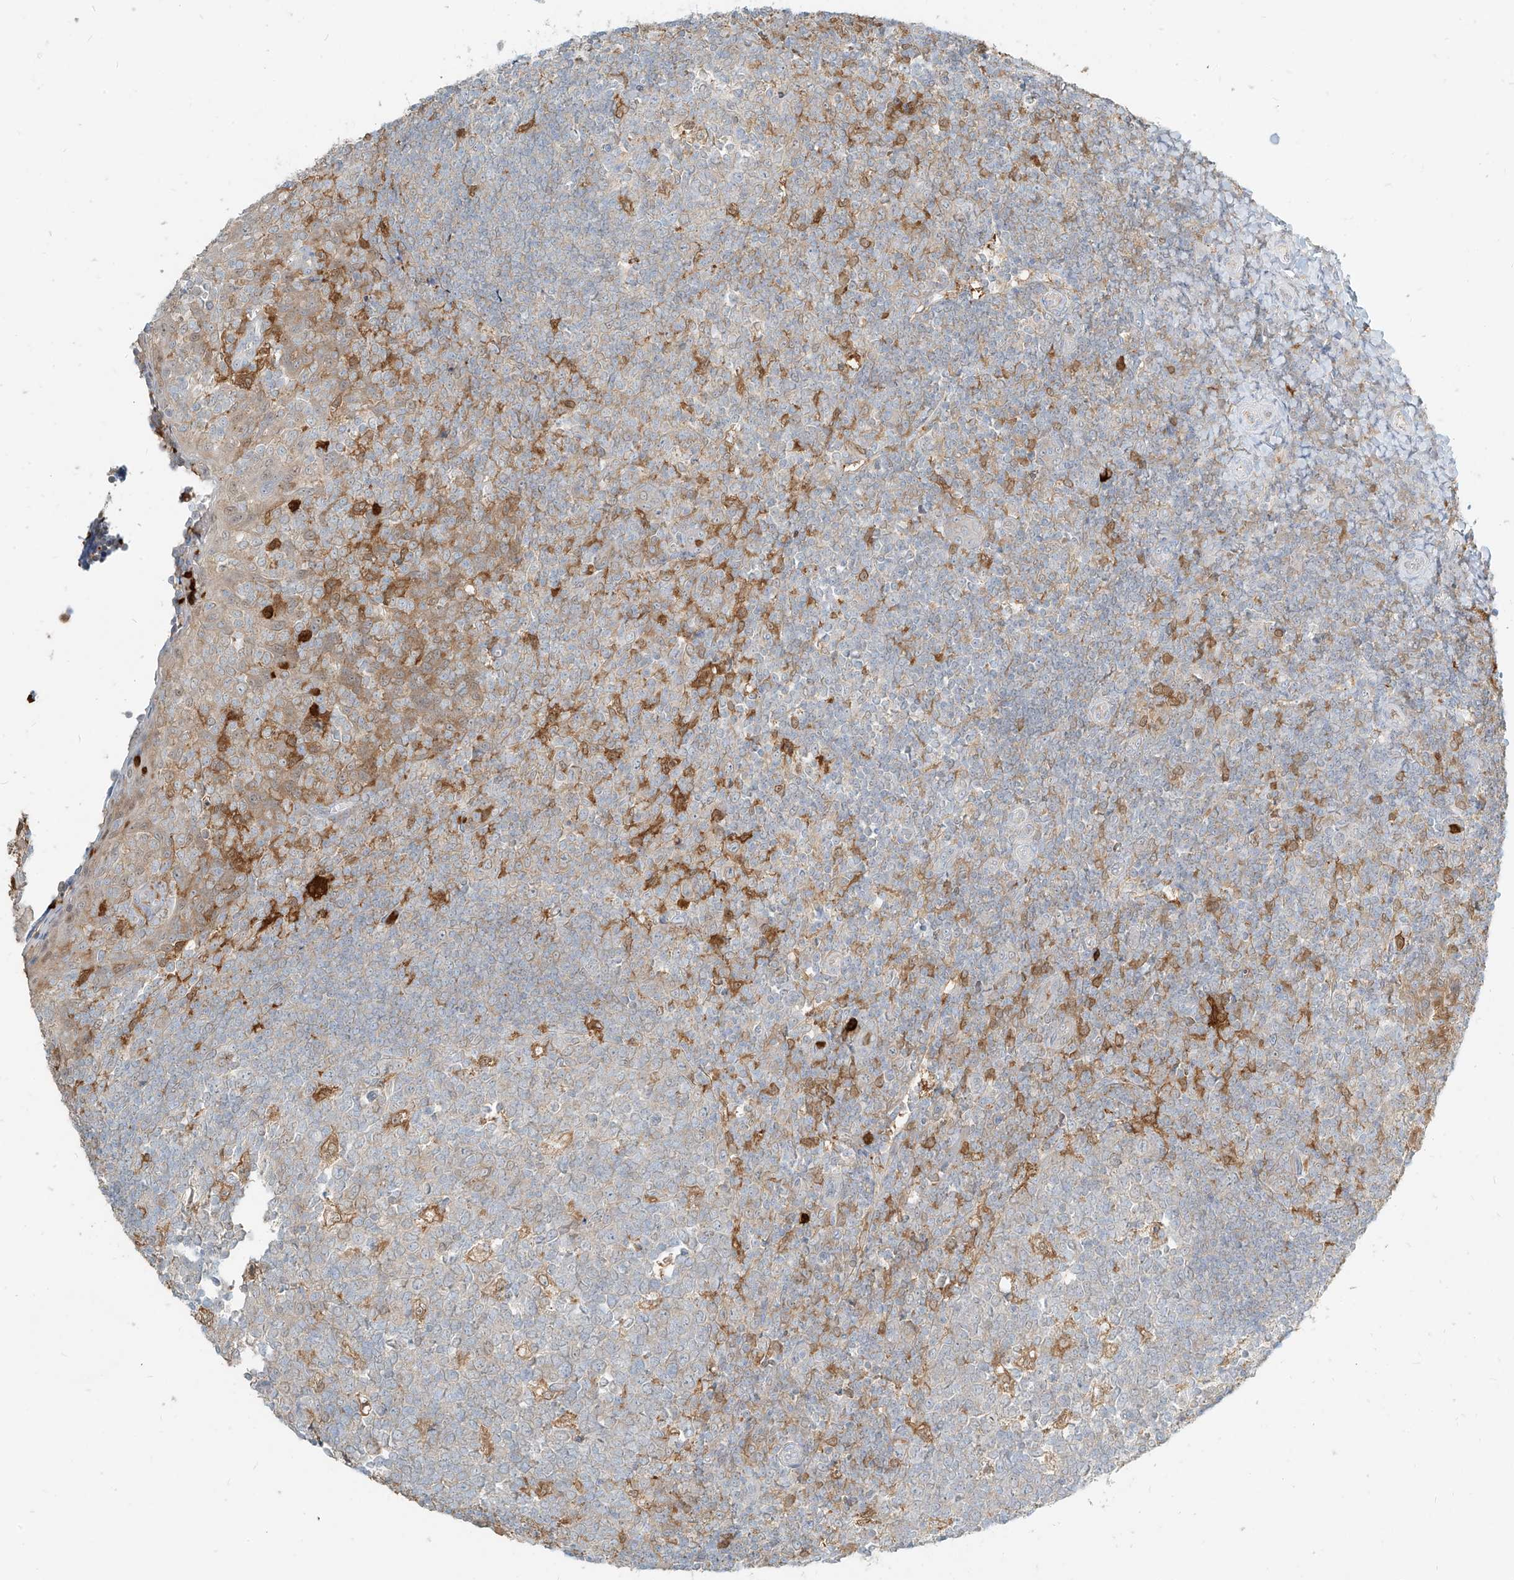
{"staining": {"intensity": "moderate", "quantity": "<25%", "location": "cytoplasmic/membranous"}, "tissue": "tonsil", "cell_type": "Germinal center cells", "image_type": "normal", "snomed": [{"axis": "morphology", "description": "Normal tissue, NOS"}, {"axis": "topography", "description": "Tonsil"}], "caption": "Protein expression analysis of normal tonsil exhibits moderate cytoplasmic/membranous staining in approximately <25% of germinal center cells.", "gene": "PGD", "patient": {"sex": "female", "age": 19}}